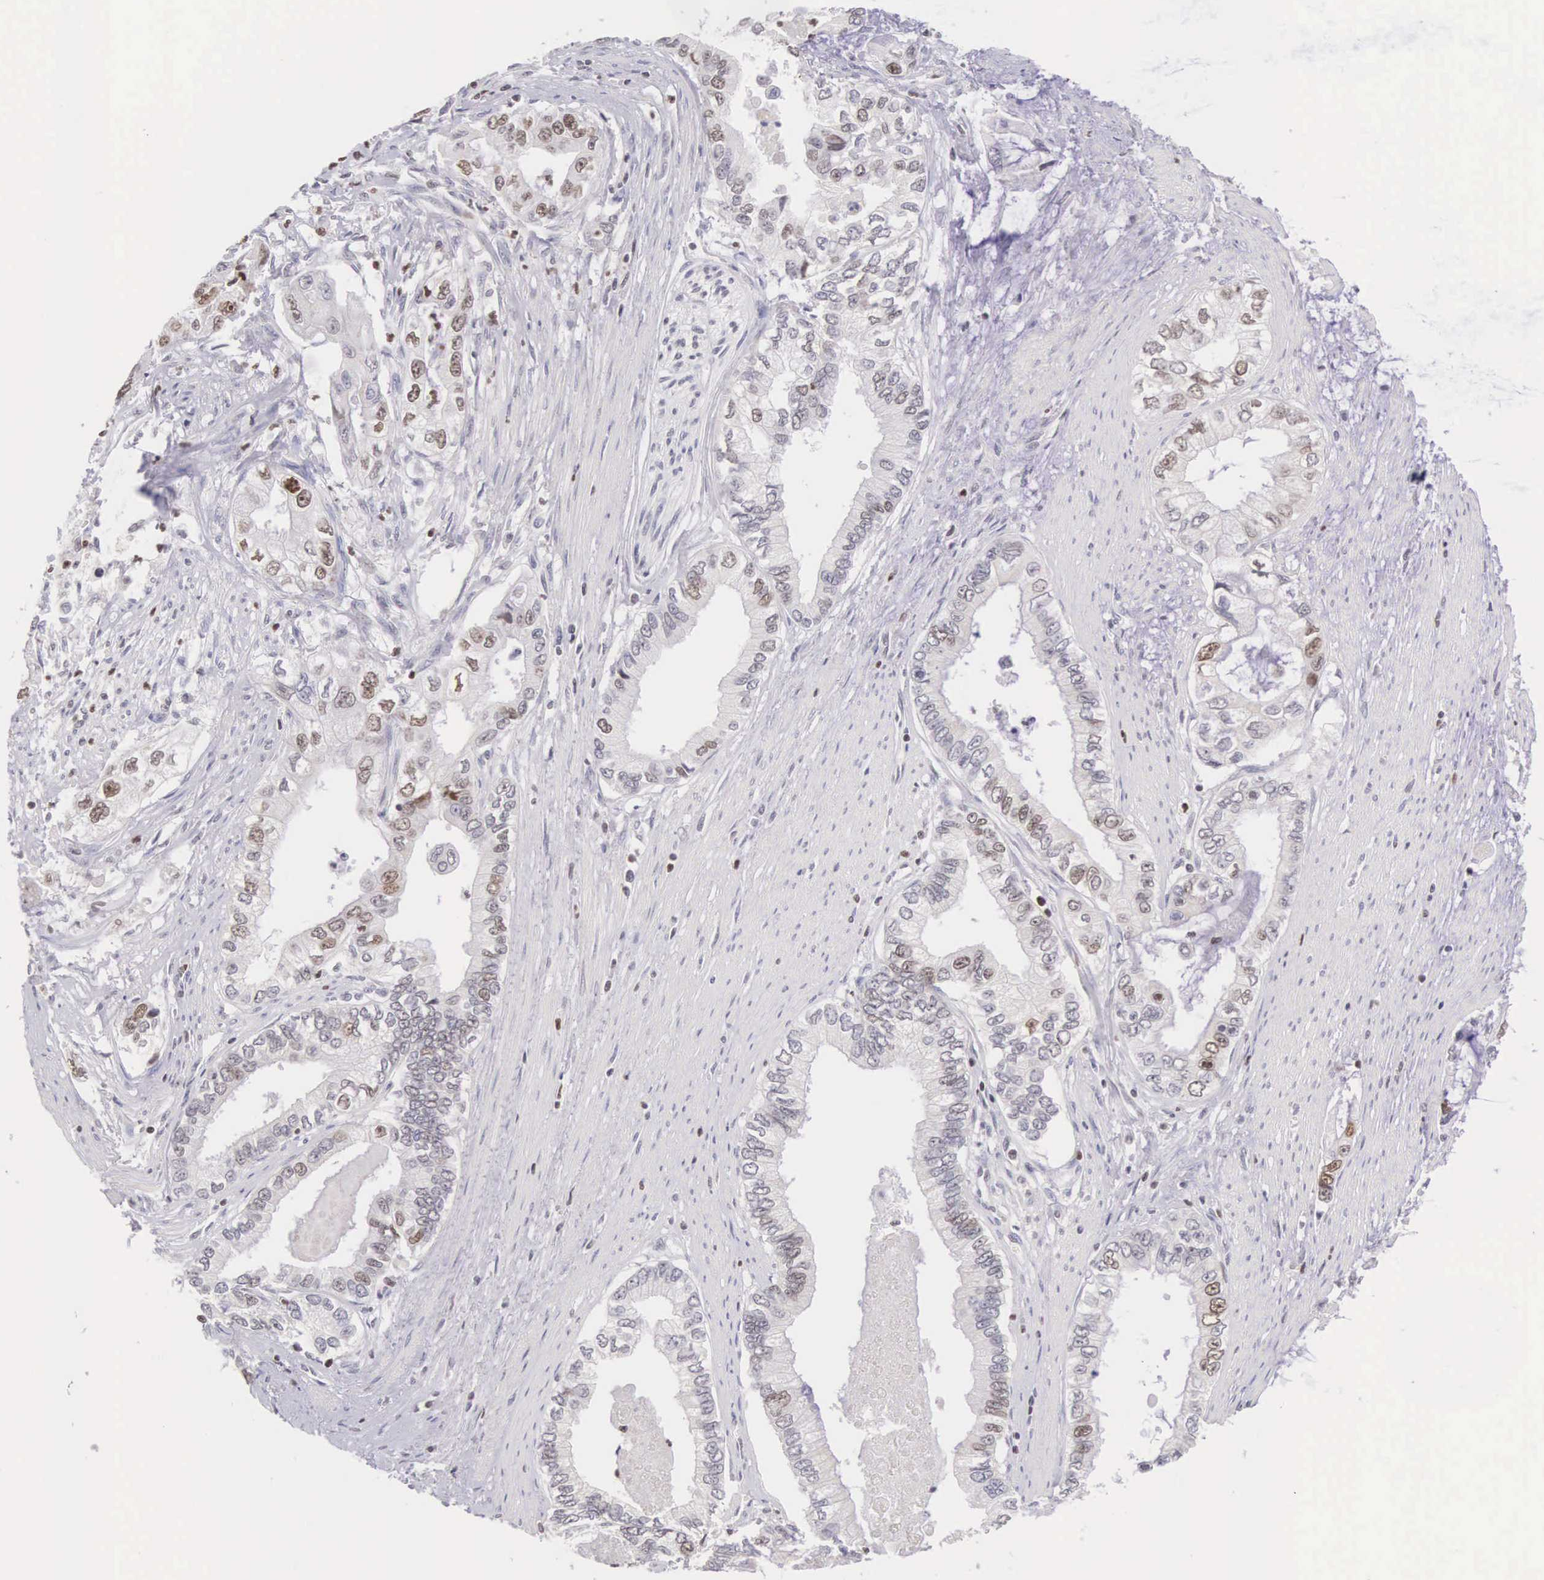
{"staining": {"intensity": "weak", "quantity": "25%-75%", "location": "nuclear"}, "tissue": "pancreatic cancer", "cell_type": "Tumor cells", "image_type": "cancer", "snomed": [{"axis": "morphology", "description": "Adenocarcinoma, NOS"}, {"axis": "topography", "description": "Pancreas"}, {"axis": "topography", "description": "Stomach, upper"}], "caption": "This image demonstrates immunohistochemistry (IHC) staining of pancreatic cancer, with low weak nuclear expression in about 25%-75% of tumor cells.", "gene": "VRK1", "patient": {"sex": "male", "age": 77}}